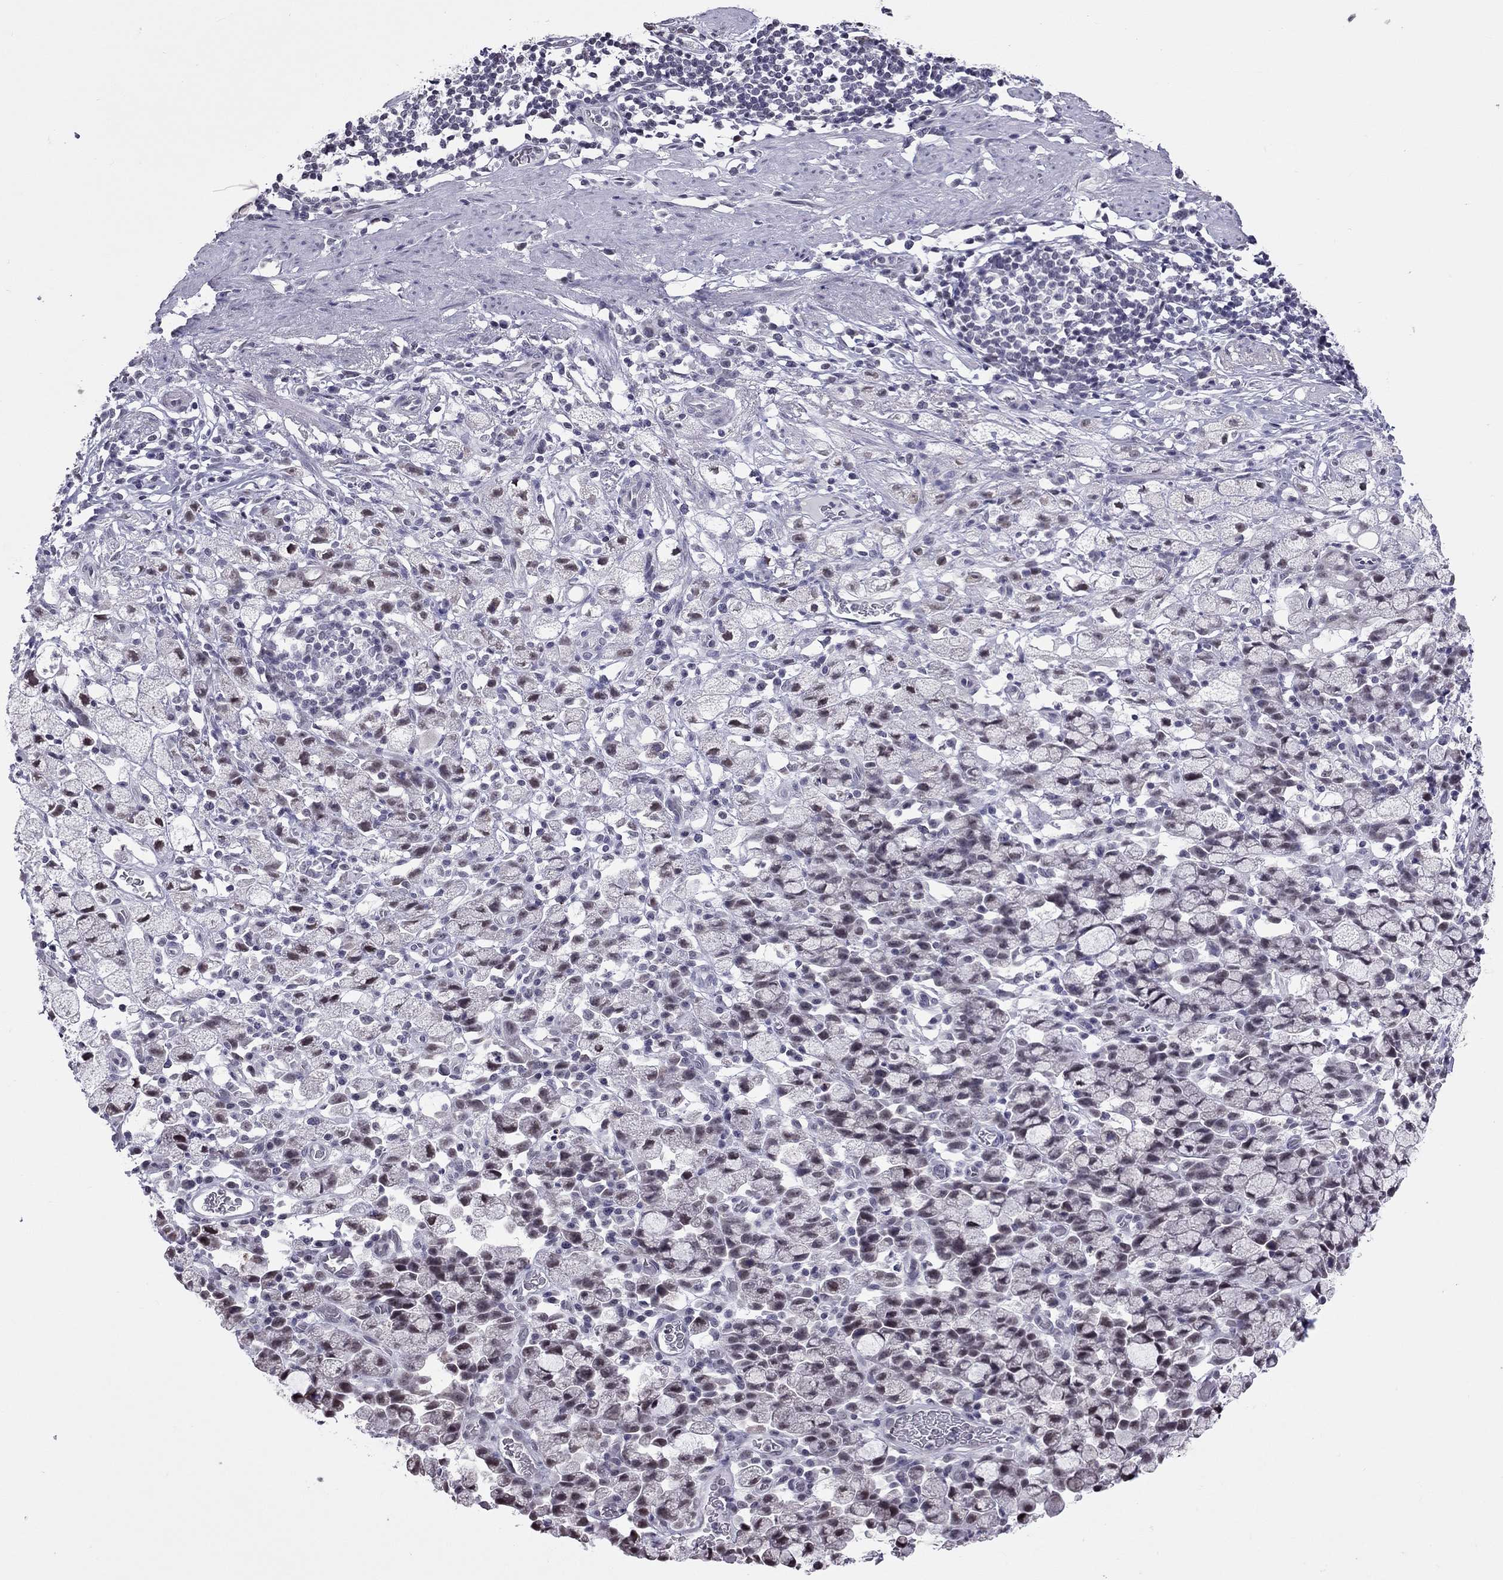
{"staining": {"intensity": "negative", "quantity": "none", "location": "none"}, "tissue": "stomach cancer", "cell_type": "Tumor cells", "image_type": "cancer", "snomed": [{"axis": "morphology", "description": "Adenocarcinoma, NOS"}, {"axis": "topography", "description": "Stomach"}], "caption": "A photomicrograph of human adenocarcinoma (stomach) is negative for staining in tumor cells.", "gene": "PPP1R3A", "patient": {"sex": "male", "age": 58}}